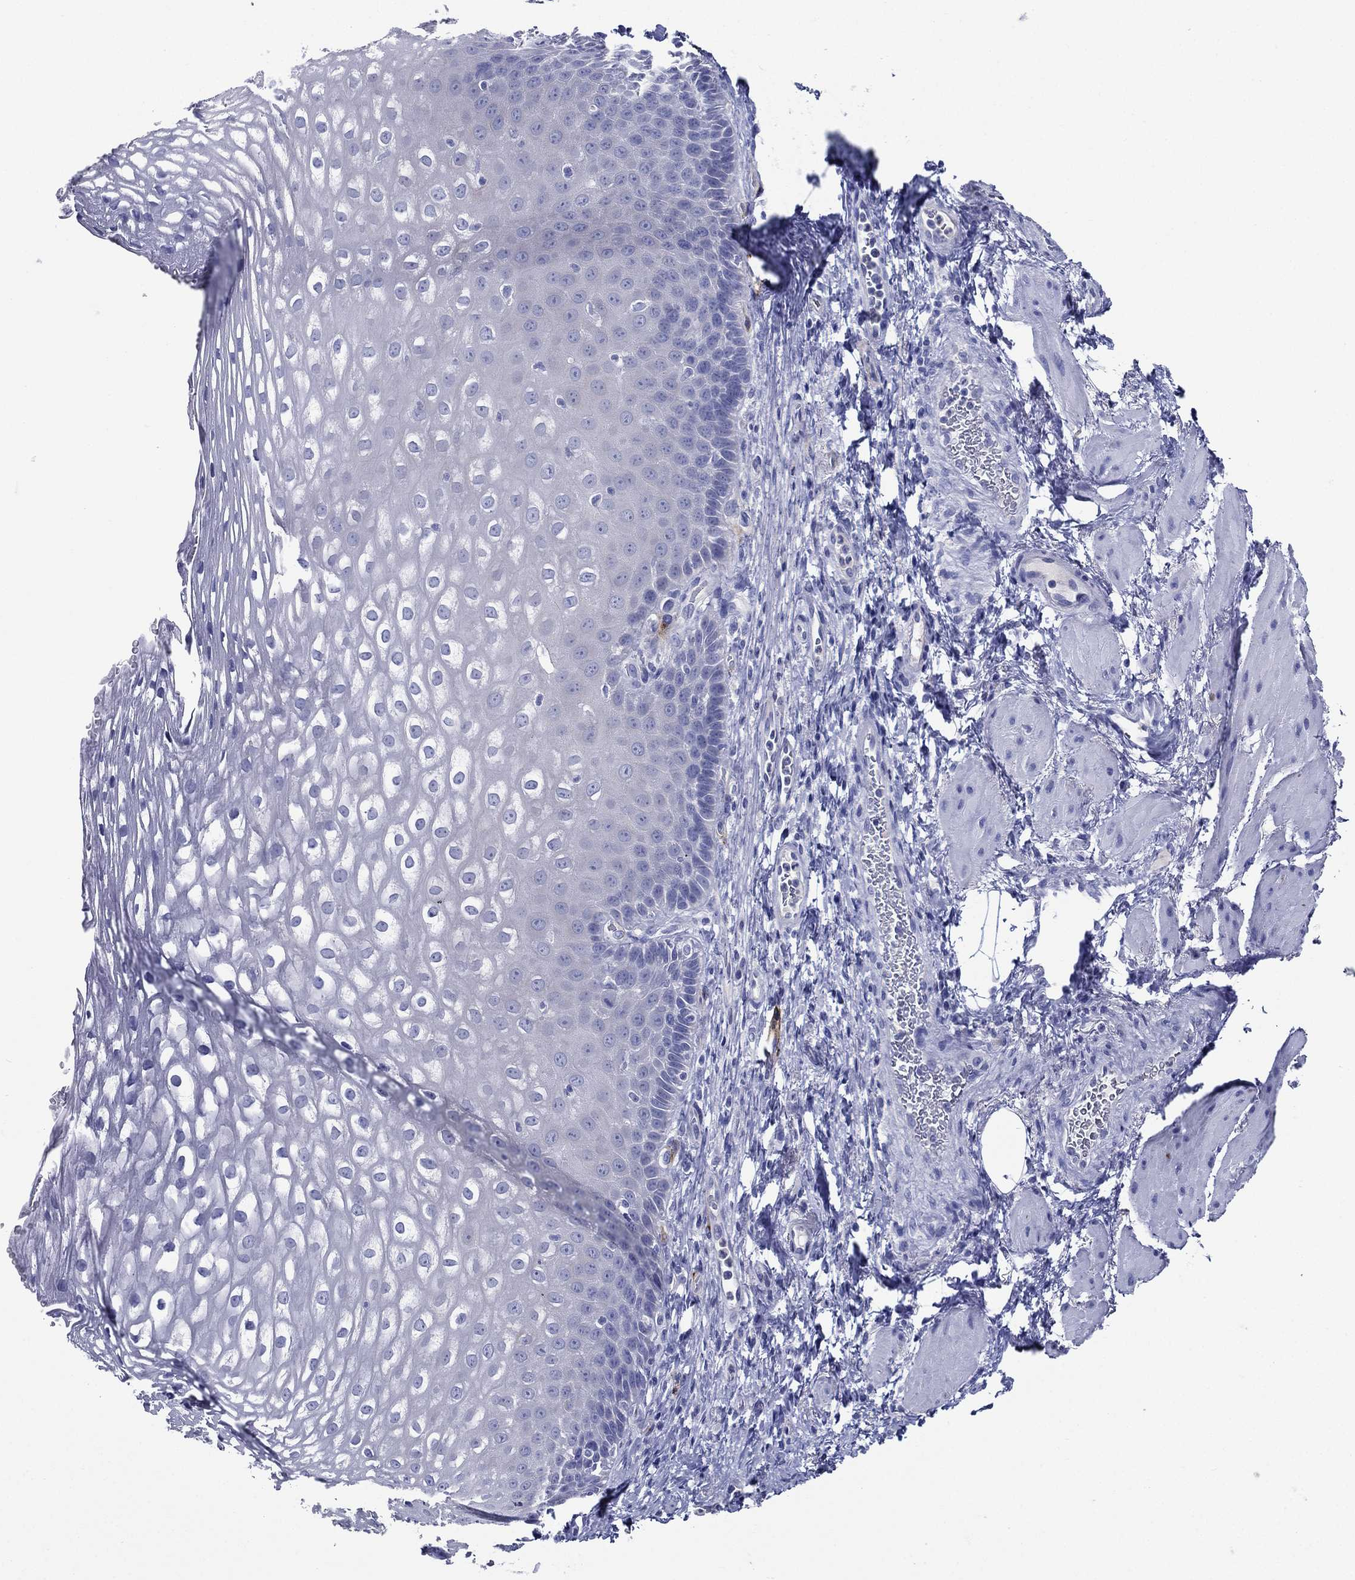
{"staining": {"intensity": "negative", "quantity": "none", "location": "none"}, "tissue": "esophagus", "cell_type": "Squamous epithelial cells", "image_type": "normal", "snomed": [{"axis": "morphology", "description": "Normal tissue, NOS"}, {"axis": "topography", "description": "Esophagus"}], "caption": "The photomicrograph reveals no significant staining in squamous epithelial cells of esophagus.", "gene": "ACE2", "patient": {"sex": "male", "age": 63}}